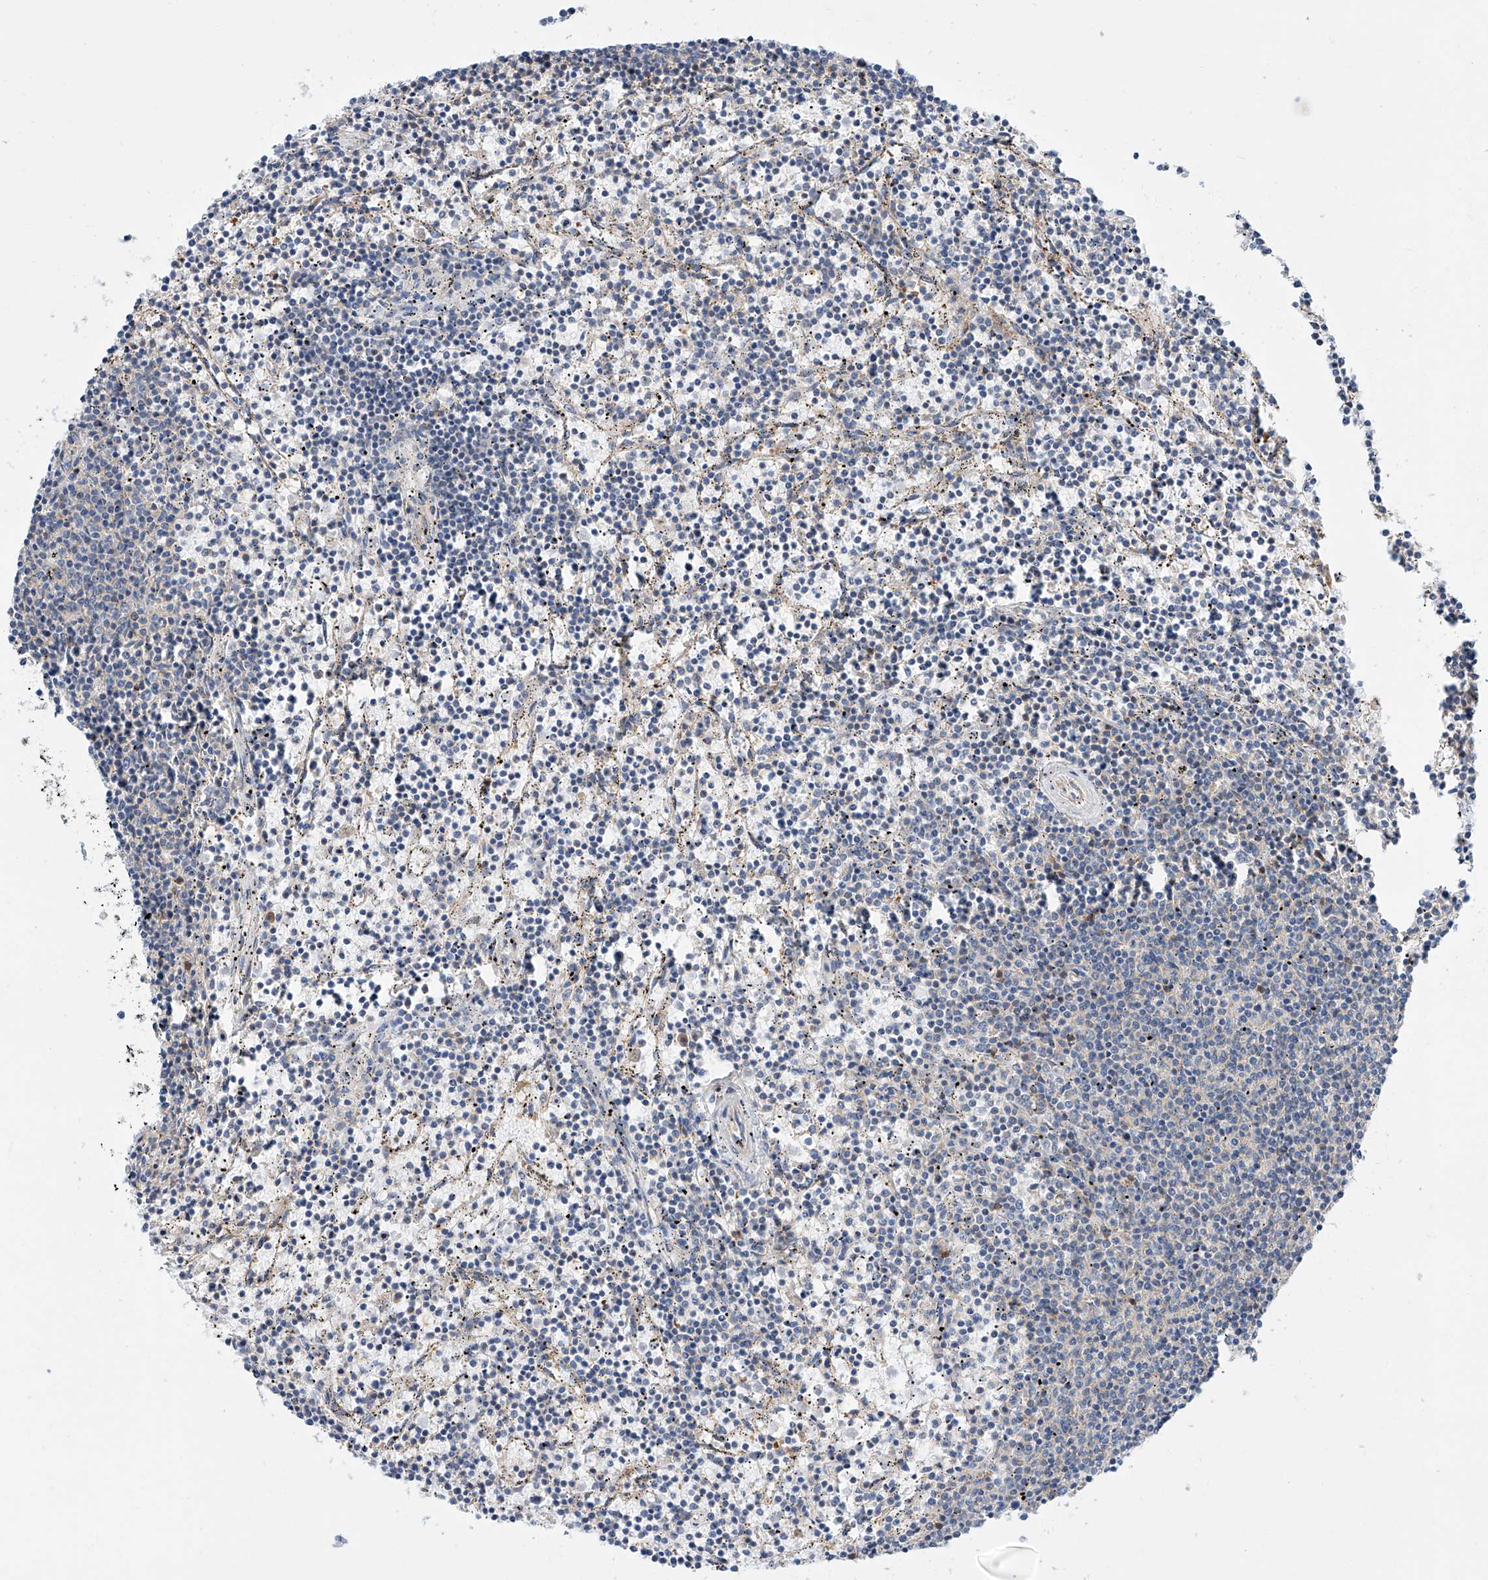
{"staining": {"intensity": "negative", "quantity": "none", "location": "none"}, "tissue": "lymphoma", "cell_type": "Tumor cells", "image_type": "cancer", "snomed": [{"axis": "morphology", "description": "Malignant lymphoma, non-Hodgkin's type, Low grade"}, {"axis": "topography", "description": "Spleen"}], "caption": "Micrograph shows no protein positivity in tumor cells of lymphoma tissue.", "gene": "SLC22A7", "patient": {"sex": "female", "age": 50}}